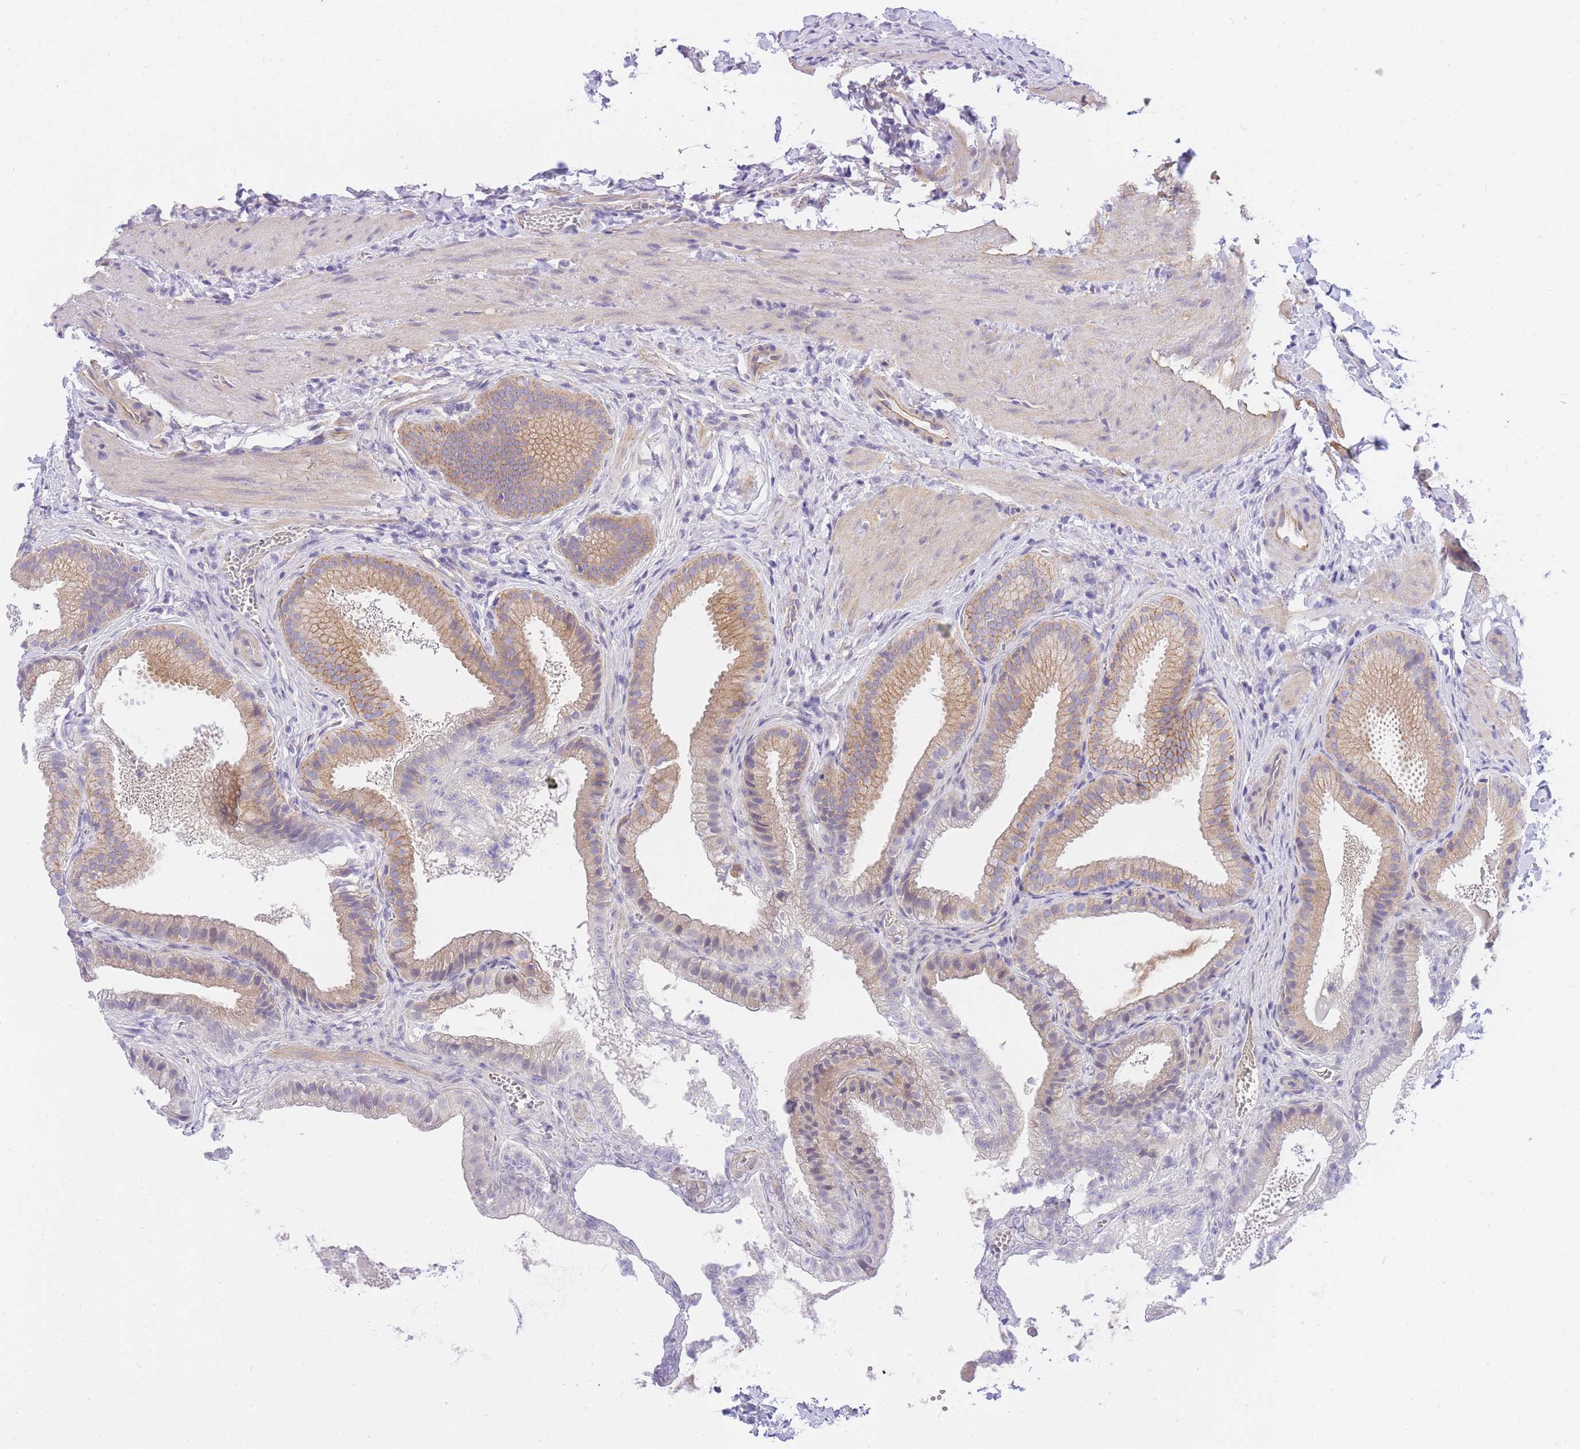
{"staining": {"intensity": "moderate", "quantity": "25%-75%", "location": "cytoplasmic/membranous"}, "tissue": "gallbladder", "cell_type": "Glandular cells", "image_type": "normal", "snomed": [{"axis": "morphology", "description": "Normal tissue, NOS"}, {"axis": "topography", "description": "Gallbladder"}], "caption": "This photomicrograph reveals immunohistochemistry (IHC) staining of normal gallbladder, with medium moderate cytoplasmic/membranous staining in approximately 25%-75% of glandular cells.", "gene": "SRSF12", "patient": {"sex": "male", "age": 38}}